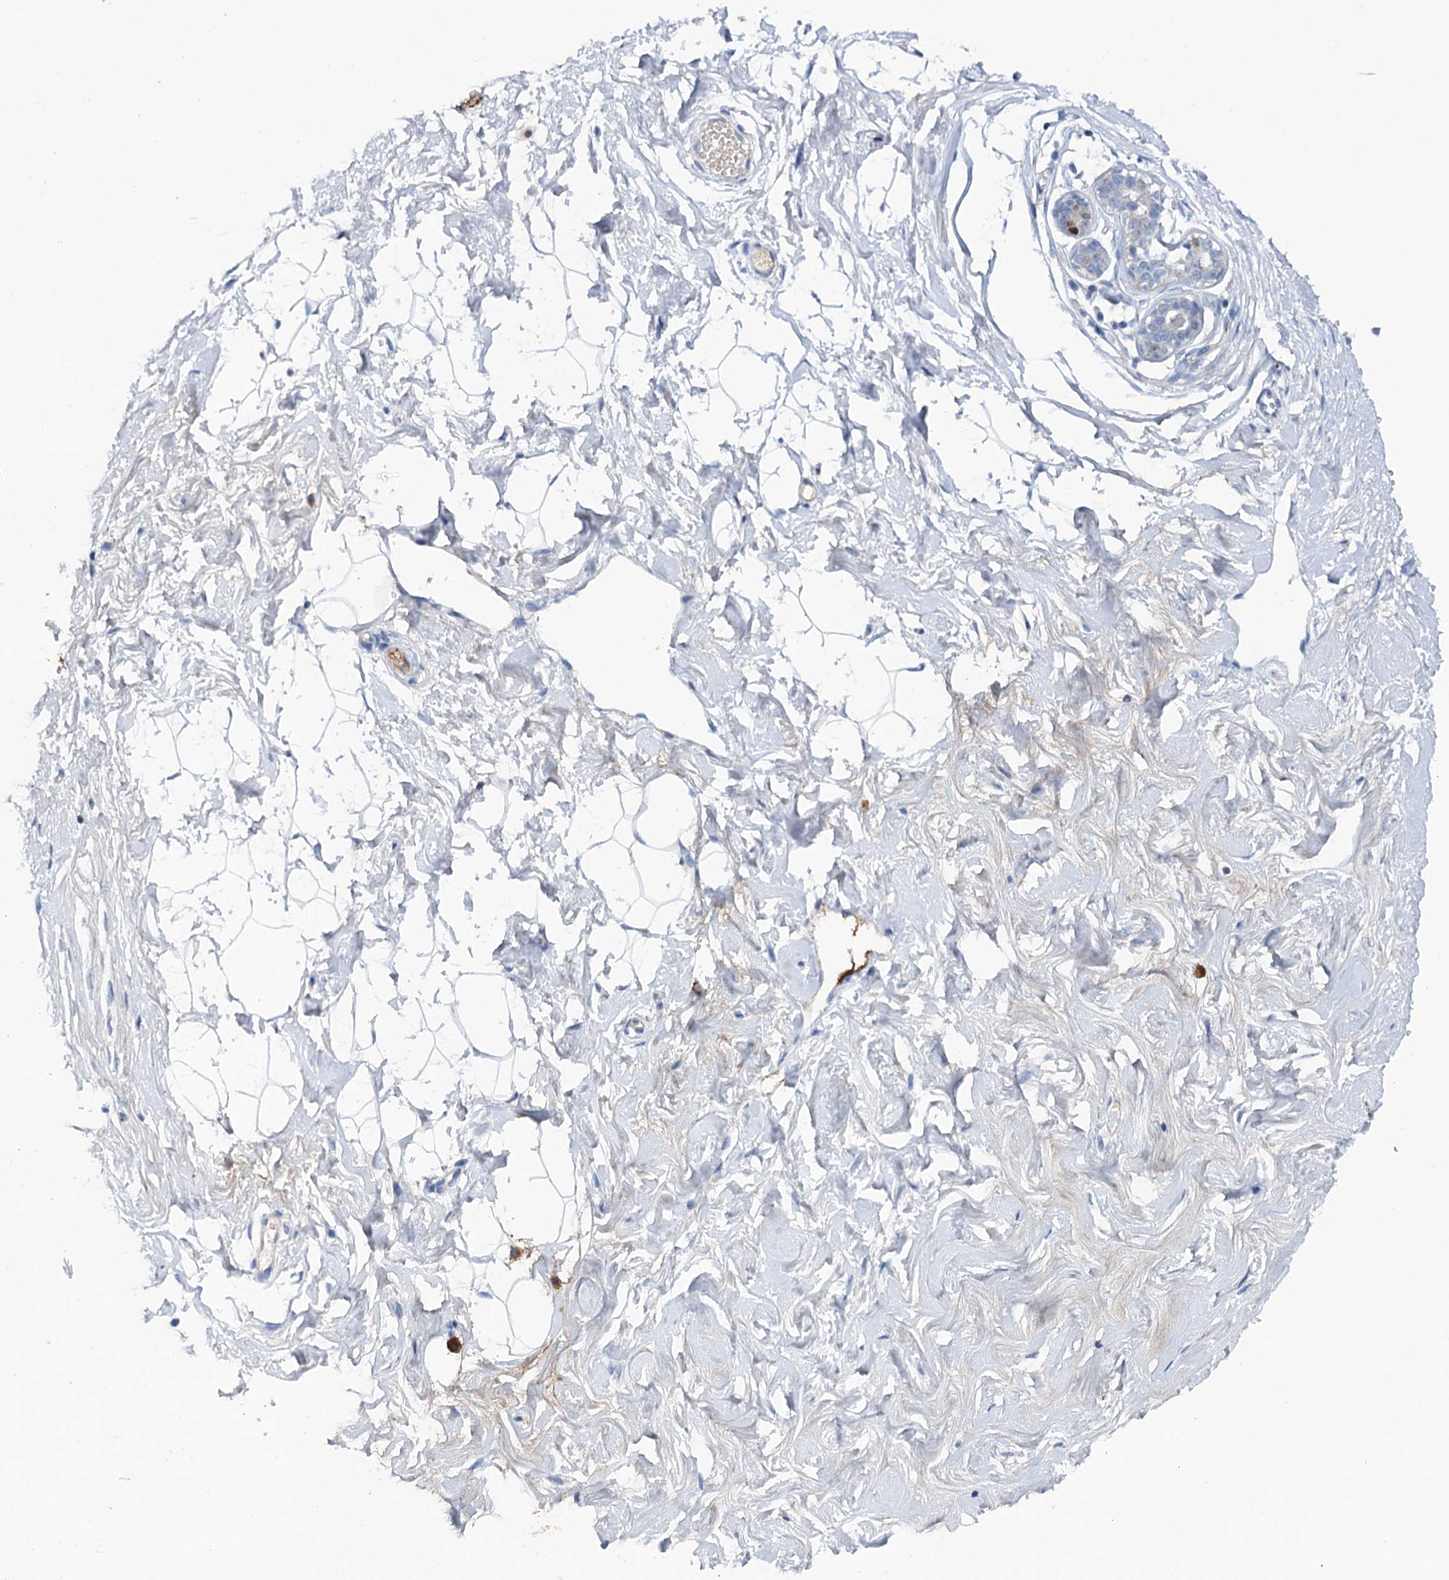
{"staining": {"intensity": "negative", "quantity": "none", "location": "none"}, "tissue": "breast", "cell_type": "Adipocytes", "image_type": "normal", "snomed": [{"axis": "morphology", "description": "Normal tissue, NOS"}, {"axis": "morphology", "description": "Adenoma, NOS"}, {"axis": "topography", "description": "Breast"}], "caption": "Adipocytes are negative for protein expression in unremarkable human breast. Brightfield microscopy of IHC stained with DAB (3,3'-diaminobenzidine) (brown) and hematoxylin (blue), captured at high magnification.", "gene": "FAM111B", "patient": {"sex": "female", "age": 23}}